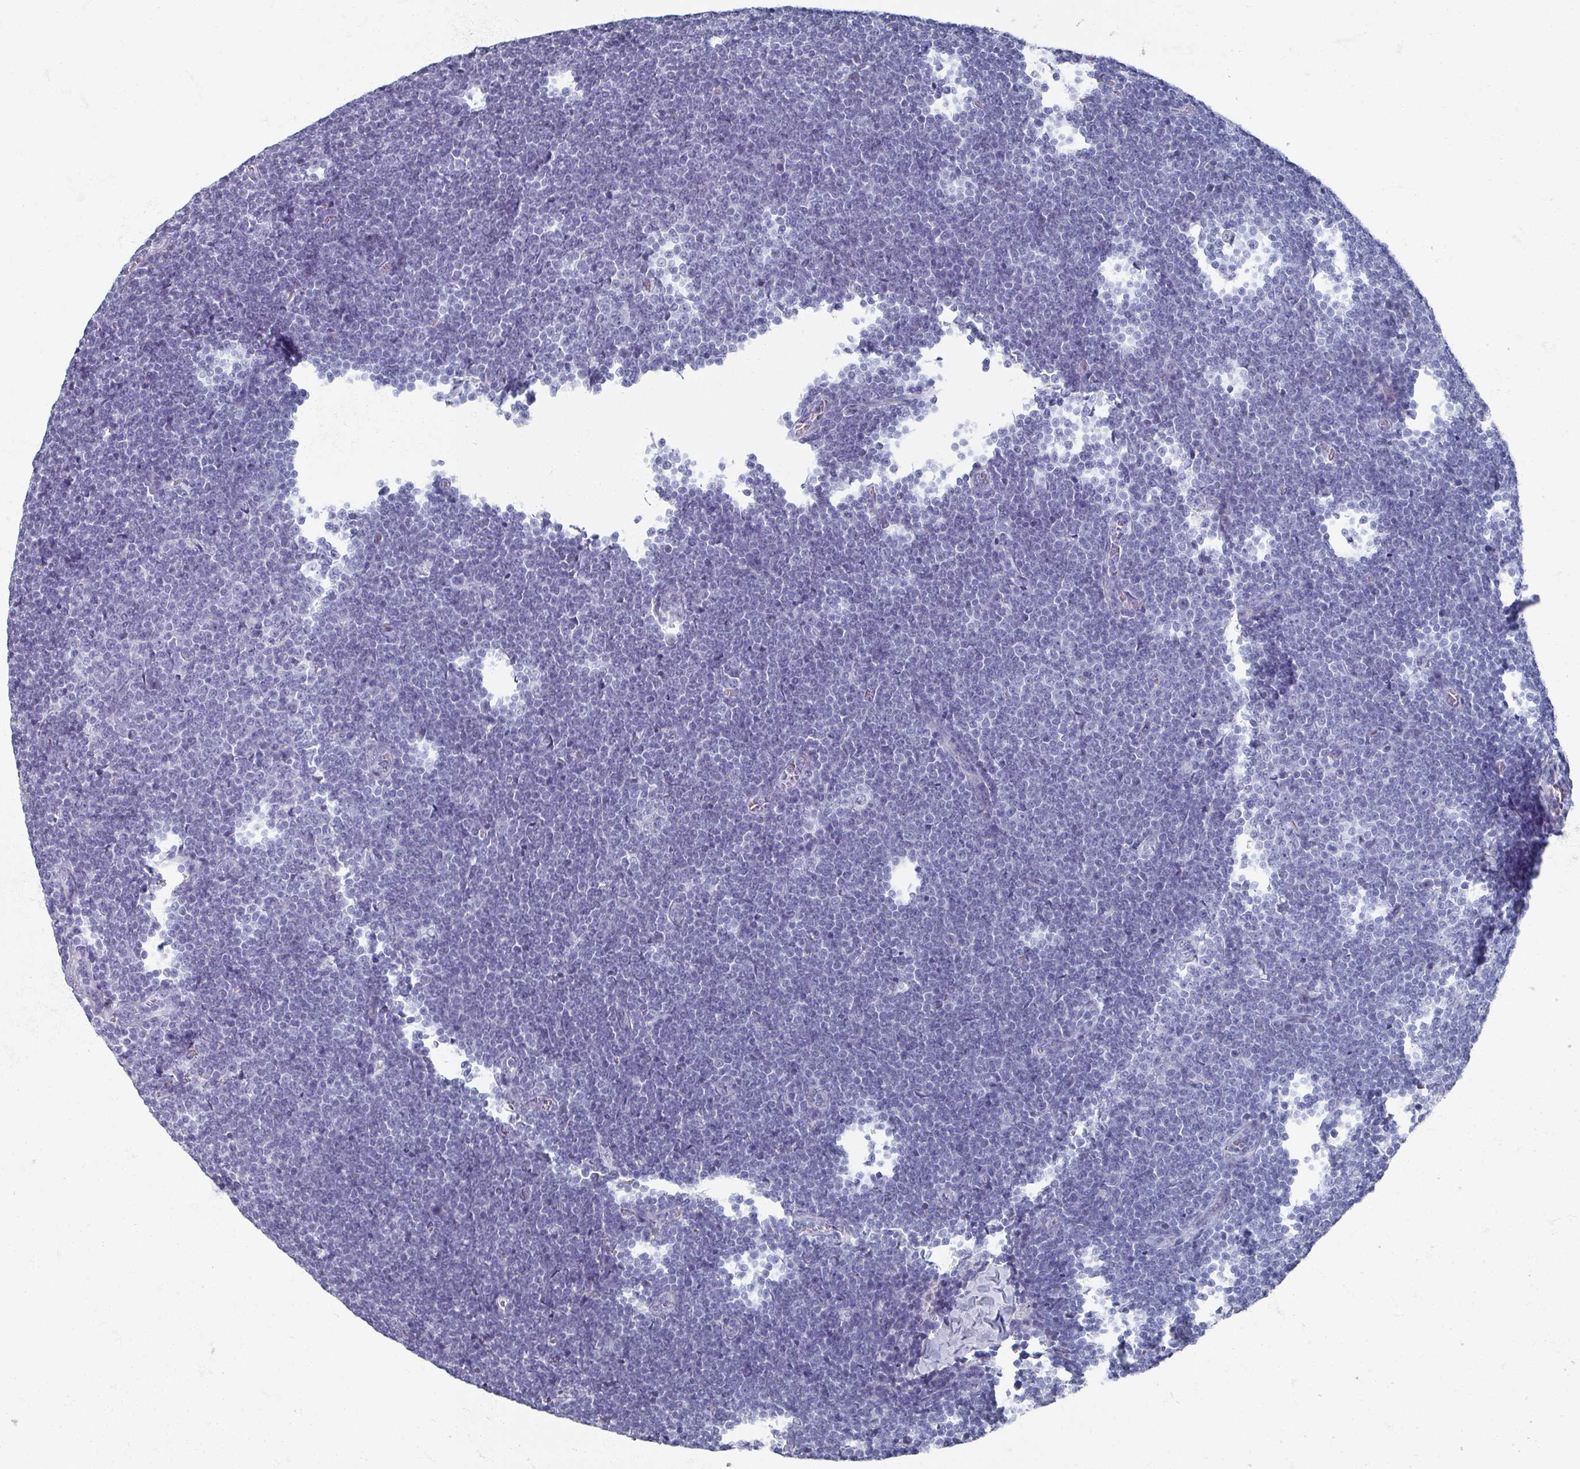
{"staining": {"intensity": "negative", "quantity": "none", "location": "none"}, "tissue": "lymphoma", "cell_type": "Tumor cells", "image_type": "cancer", "snomed": [{"axis": "morphology", "description": "Malignant lymphoma, non-Hodgkin's type, Low grade"}, {"axis": "topography", "description": "Lymph node"}], "caption": "An immunohistochemistry (IHC) image of malignant lymphoma, non-Hodgkin's type (low-grade) is shown. There is no staining in tumor cells of malignant lymphoma, non-Hodgkin's type (low-grade). (Stains: DAB (3,3'-diaminobenzidine) immunohistochemistry with hematoxylin counter stain, Microscopy: brightfield microscopy at high magnification).", "gene": "OMG", "patient": {"sex": "male", "age": 48}}